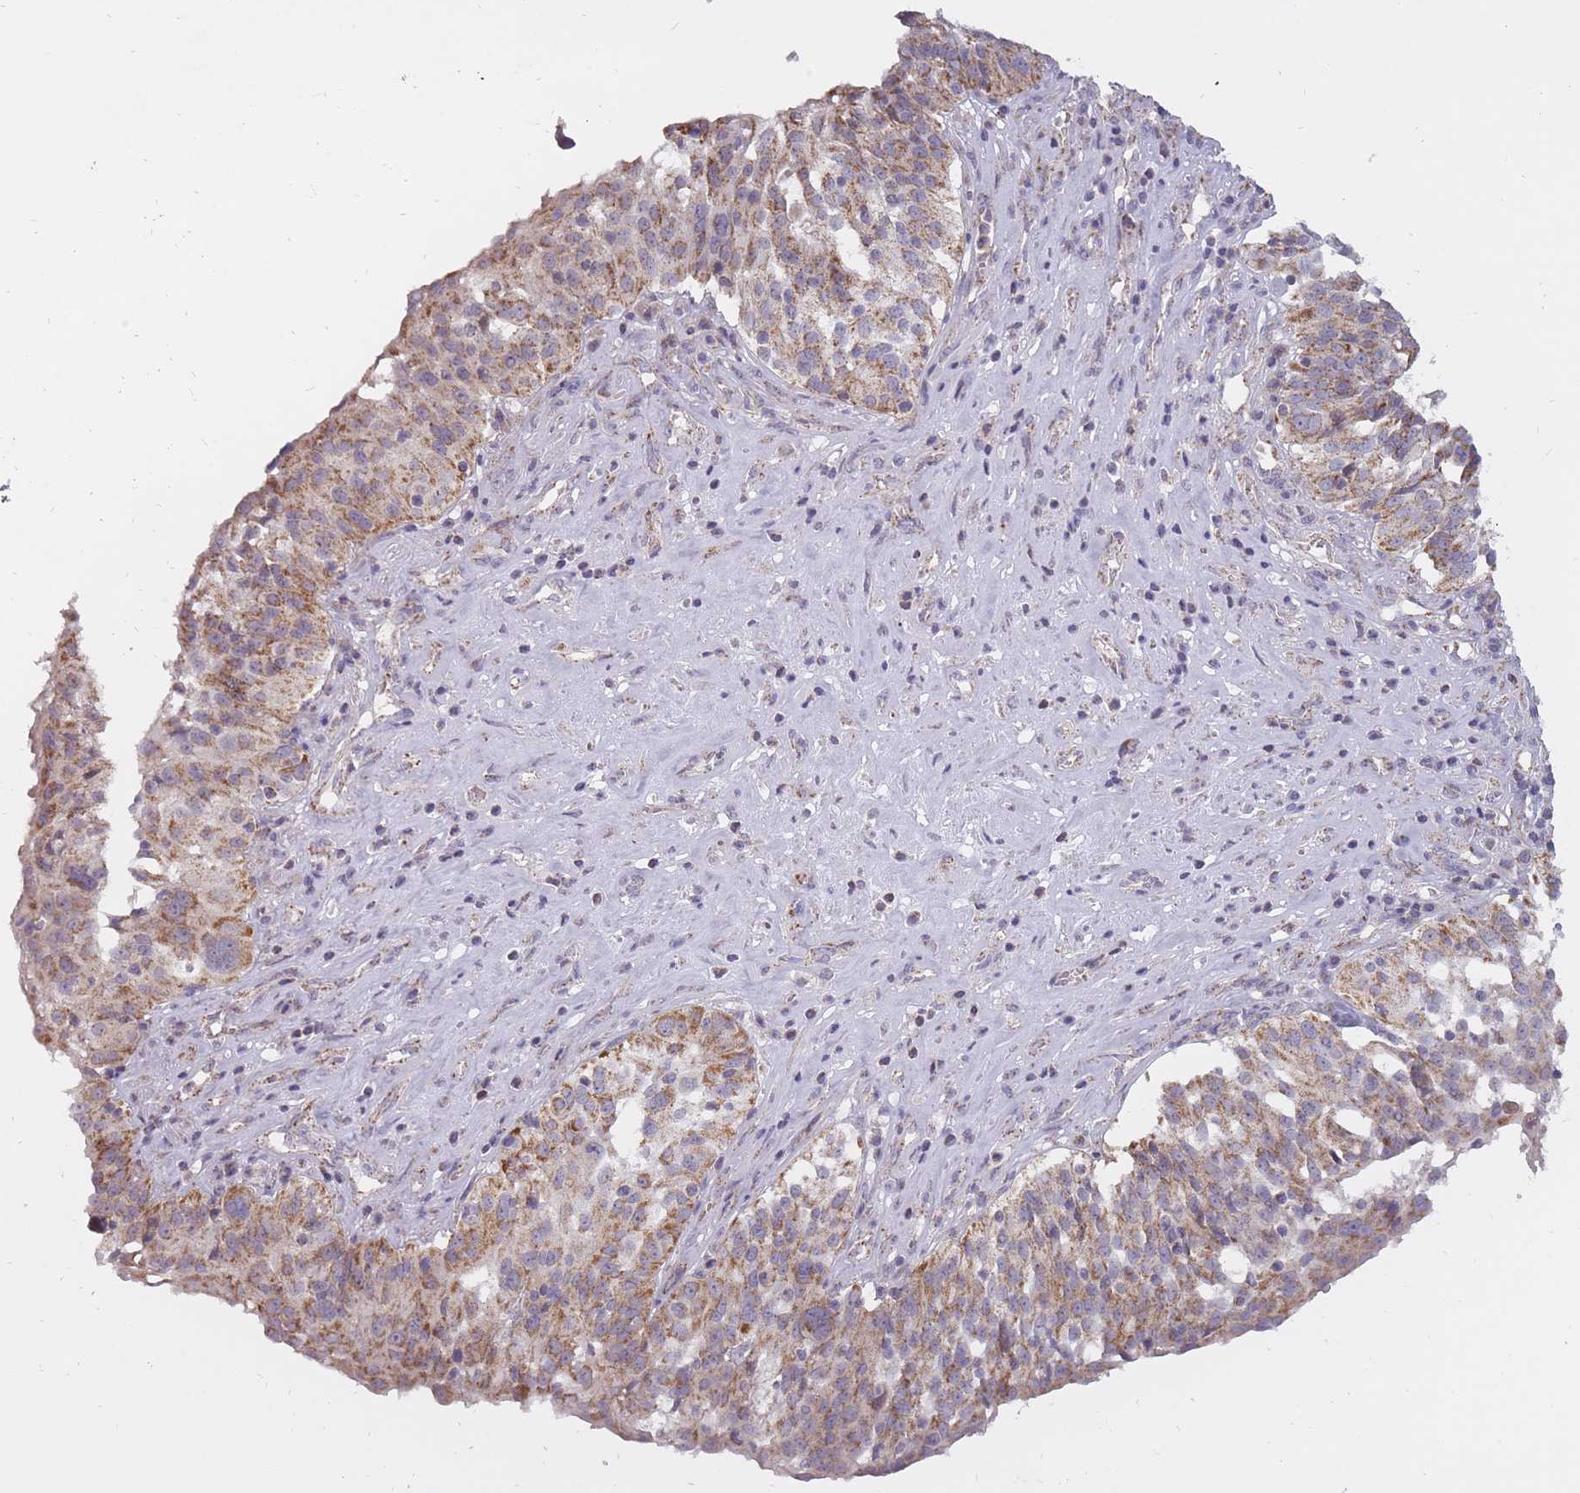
{"staining": {"intensity": "moderate", "quantity": ">75%", "location": "cytoplasmic/membranous"}, "tissue": "ovarian cancer", "cell_type": "Tumor cells", "image_type": "cancer", "snomed": [{"axis": "morphology", "description": "Cystadenocarcinoma, serous, NOS"}, {"axis": "topography", "description": "Ovary"}], "caption": "Moderate cytoplasmic/membranous expression is present in approximately >75% of tumor cells in ovarian cancer (serous cystadenocarcinoma).", "gene": "LIN7C", "patient": {"sex": "female", "age": 59}}